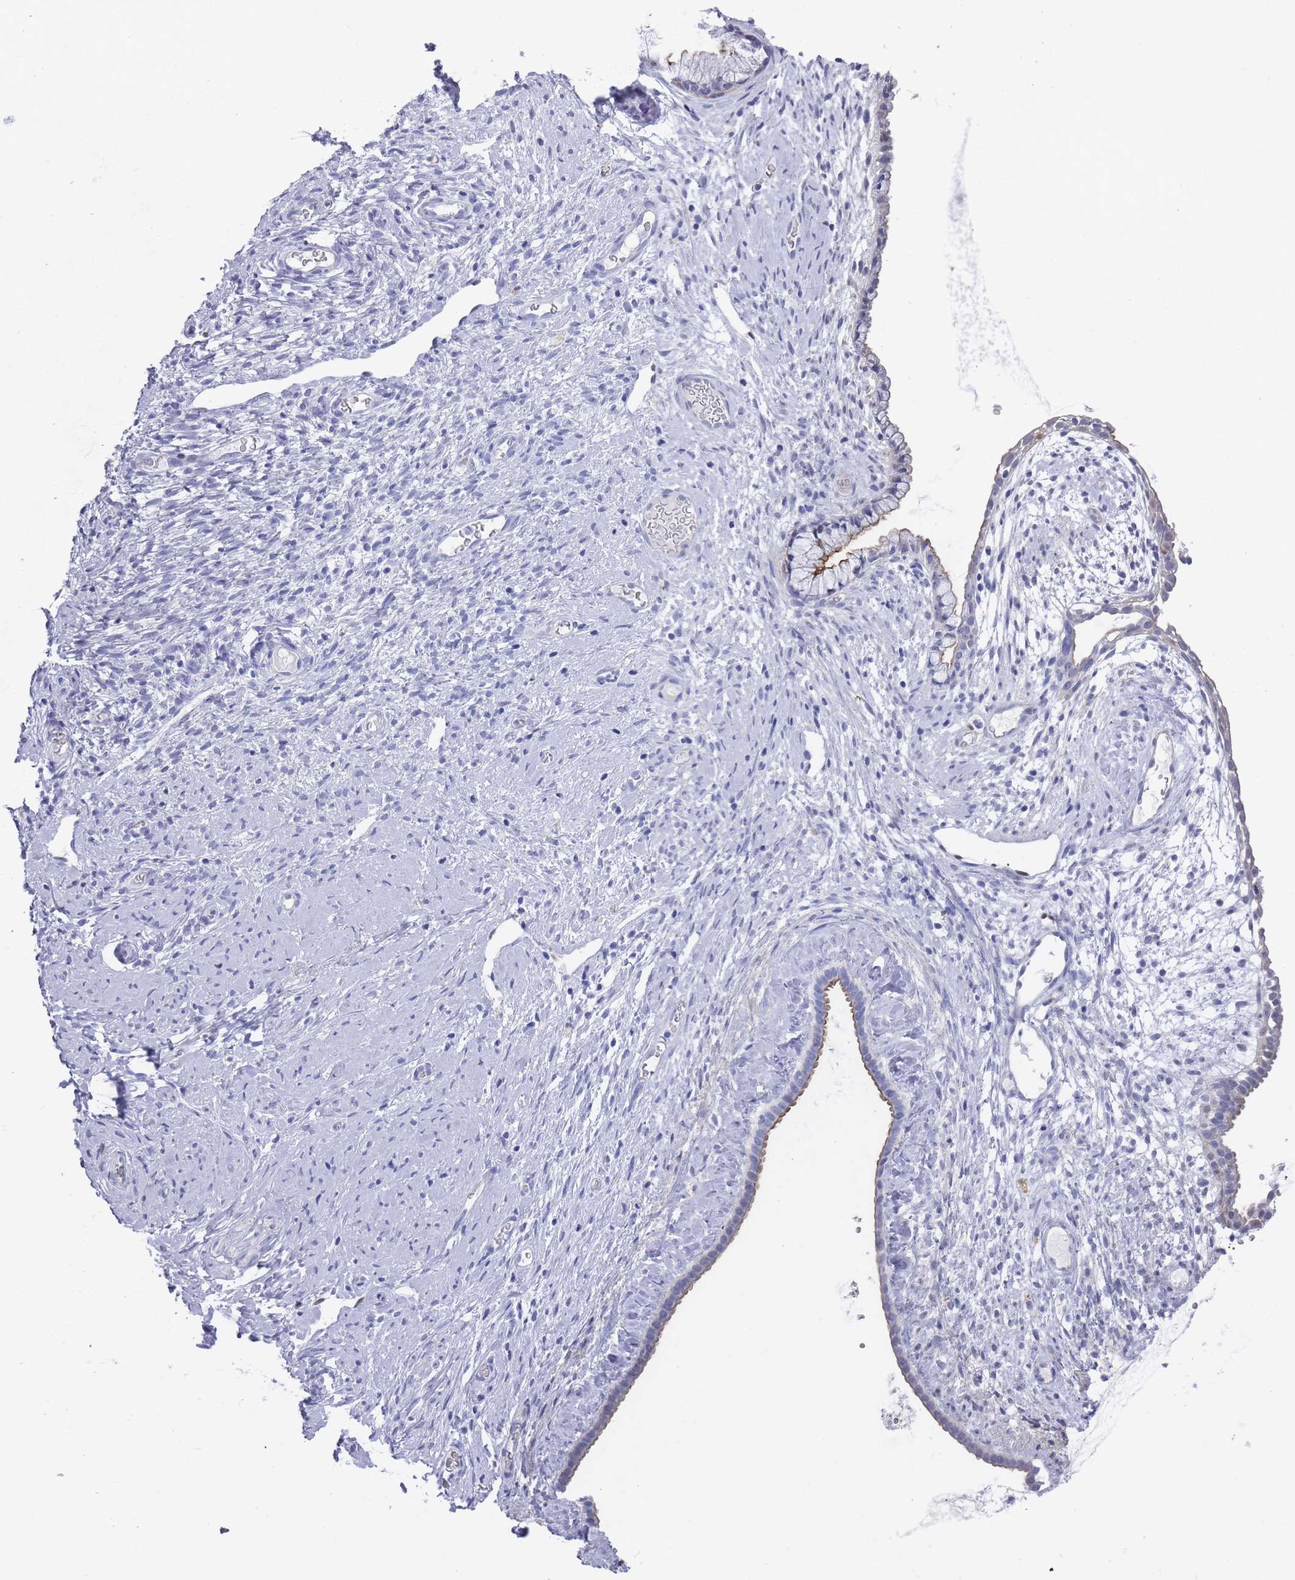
{"staining": {"intensity": "moderate", "quantity": "<25%", "location": "cytoplasmic/membranous"}, "tissue": "cervix", "cell_type": "Glandular cells", "image_type": "normal", "snomed": [{"axis": "morphology", "description": "Normal tissue, NOS"}, {"axis": "topography", "description": "Cervix"}], "caption": "Moderate cytoplasmic/membranous staining is seen in approximately <25% of glandular cells in benign cervix. (Stains: DAB (3,3'-diaminobenzidine) in brown, nuclei in blue, Microscopy: brightfield microscopy at high magnification).", "gene": "PIGU", "patient": {"sex": "female", "age": 76}}